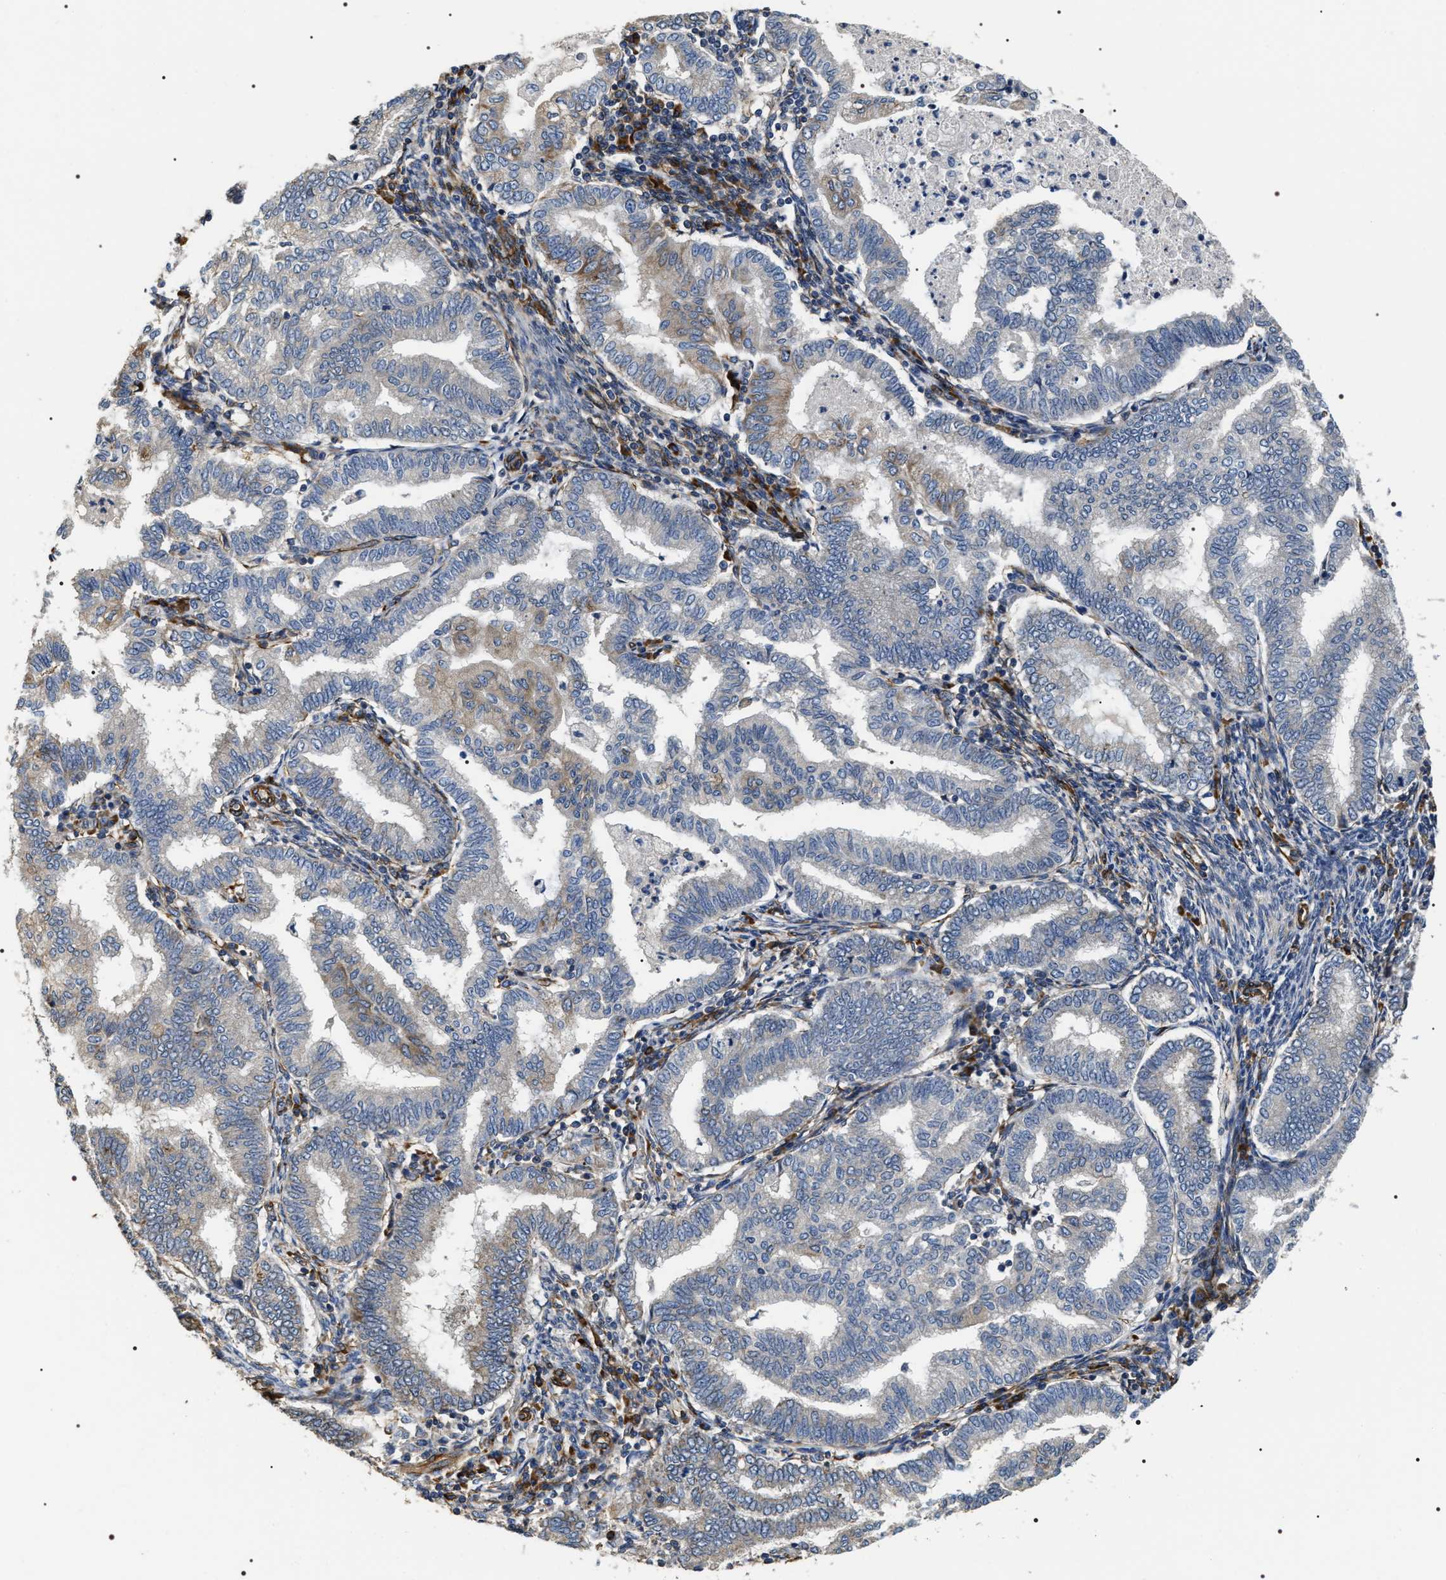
{"staining": {"intensity": "weak", "quantity": "<25%", "location": "cytoplasmic/membranous"}, "tissue": "endometrial cancer", "cell_type": "Tumor cells", "image_type": "cancer", "snomed": [{"axis": "morphology", "description": "Polyp, NOS"}, {"axis": "morphology", "description": "Adenocarcinoma, NOS"}, {"axis": "morphology", "description": "Adenoma, NOS"}, {"axis": "topography", "description": "Endometrium"}], "caption": "Adenocarcinoma (endometrial) stained for a protein using IHC exhibits no staining tumor cells.", "gene": "ZC3HAV1L", "patient": {"sex": "female", "age": 79}}